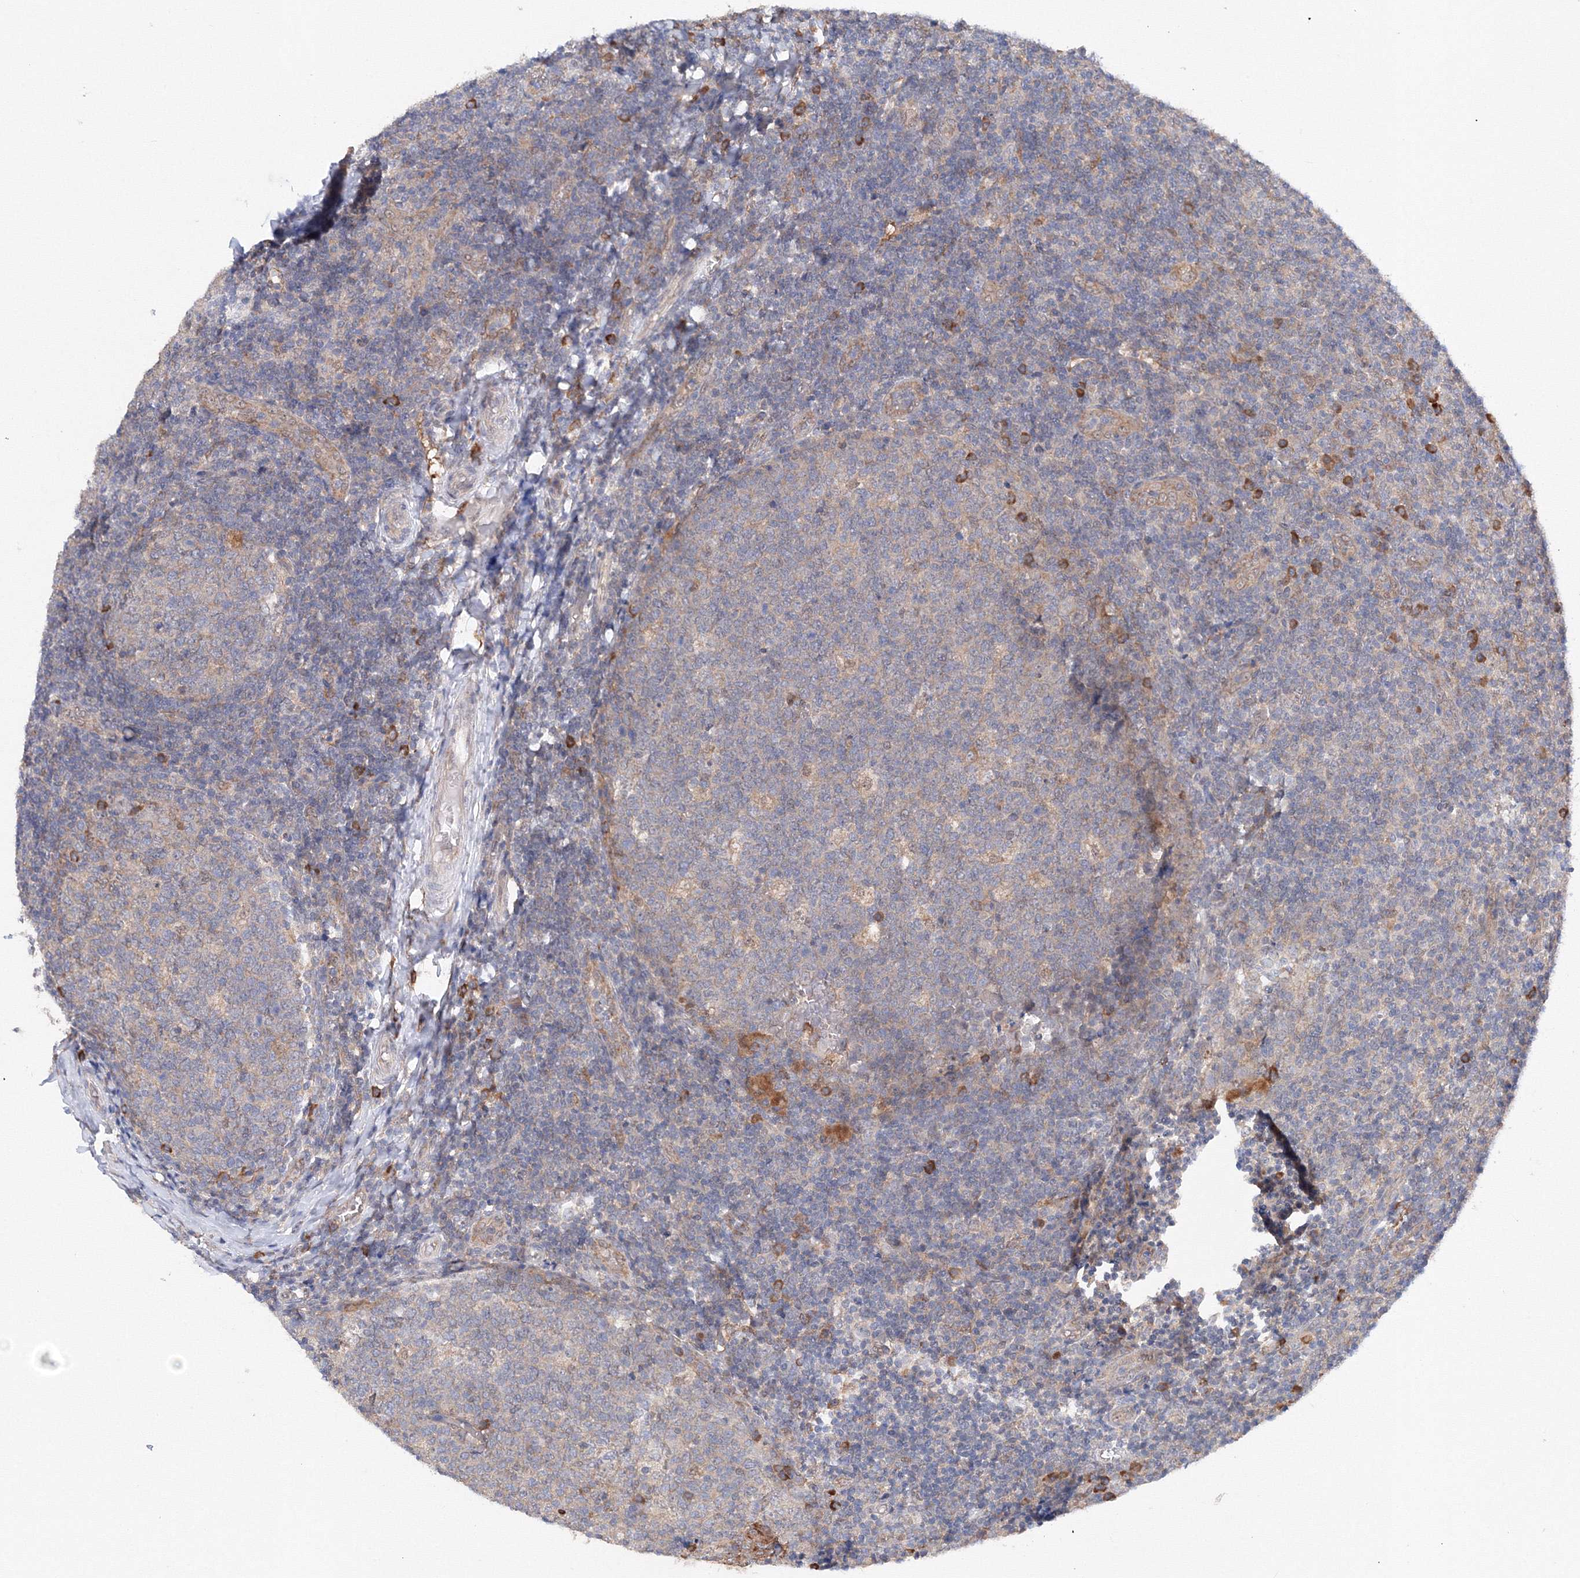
{"staining": {"intensity": "moderate", "quantity": "<25%", "location": "cytoplasmic/membranous"}, "tissue": "tonsil", "cell_type": "Germinal center cells", "image_type": "normal", "snomed": [{"axis": "morphology", "description": "Normal tissue, NOS"}, {"axis": "topography", "description": "Tonsil"}], "caption": "Immunohistochemical staining of benign human tonsil displays low levels of moderate cytoplasmic/membranous staining in about <25% of germinal center cells. (Brightfield microscopy of DAB IHC at high magnification).", "gene": "DIS3L2", "patient": {"sex": "female", "age": 19}}